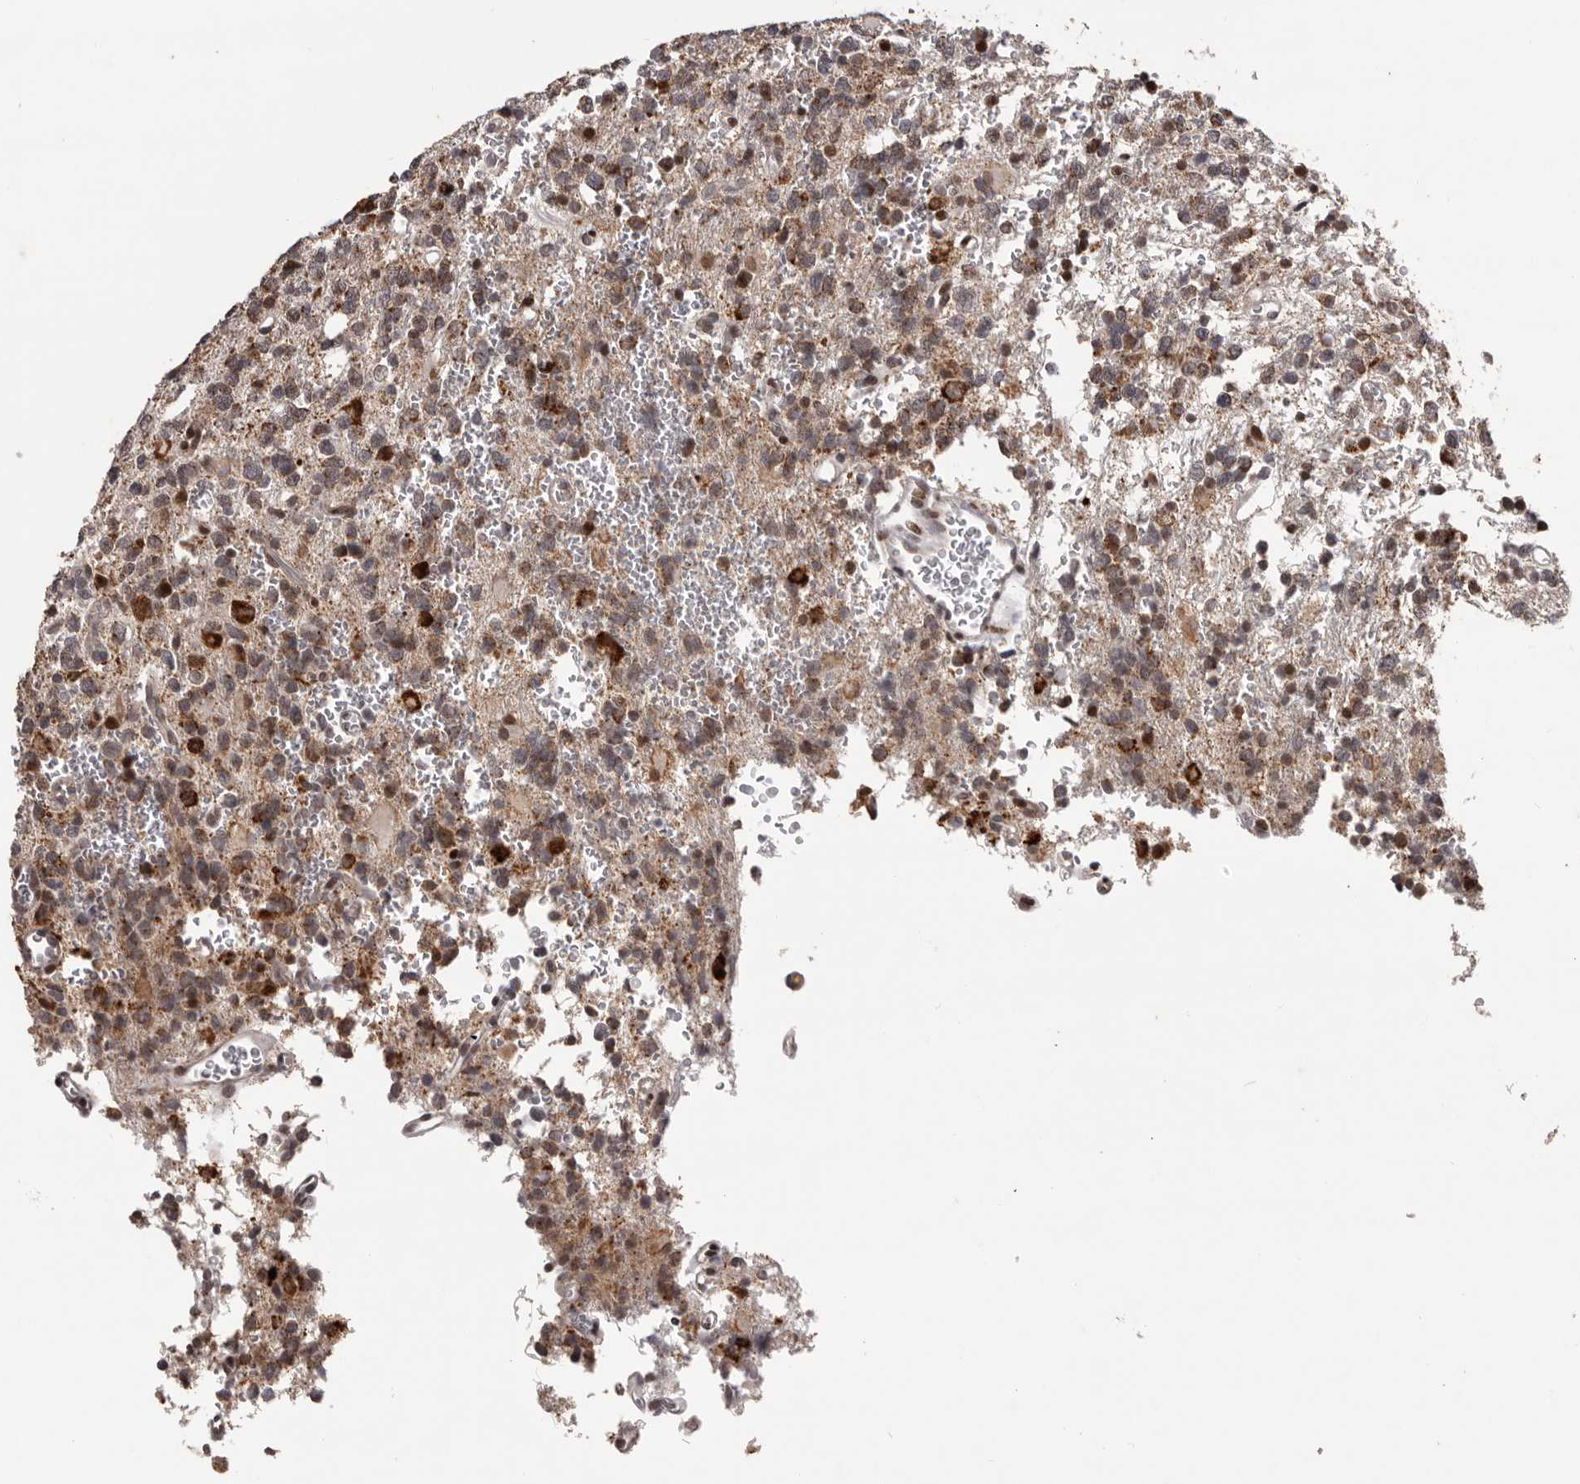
{"staining": {"intensity": "moderate", "quantity": ">75%", "location": "cytoplasmic/membranous"}, "tissue": "glioma", "cell_type": "Tumor cells", "image_type": "cancer", "snomed": [{"axis": "morphology", "description": "Glioma, malignant, High grade"}, {"axis": "topography", "description": "Brain"}], "caption": "The image exhibits immunohistochemical staining of malignant high-grade glioma. There is moderate cytoplasmic/membranous expression is appreciated in about >75% of tumor cells.", "gene": "C17orf99", "patient": {"sex": "female", "age": 62}}